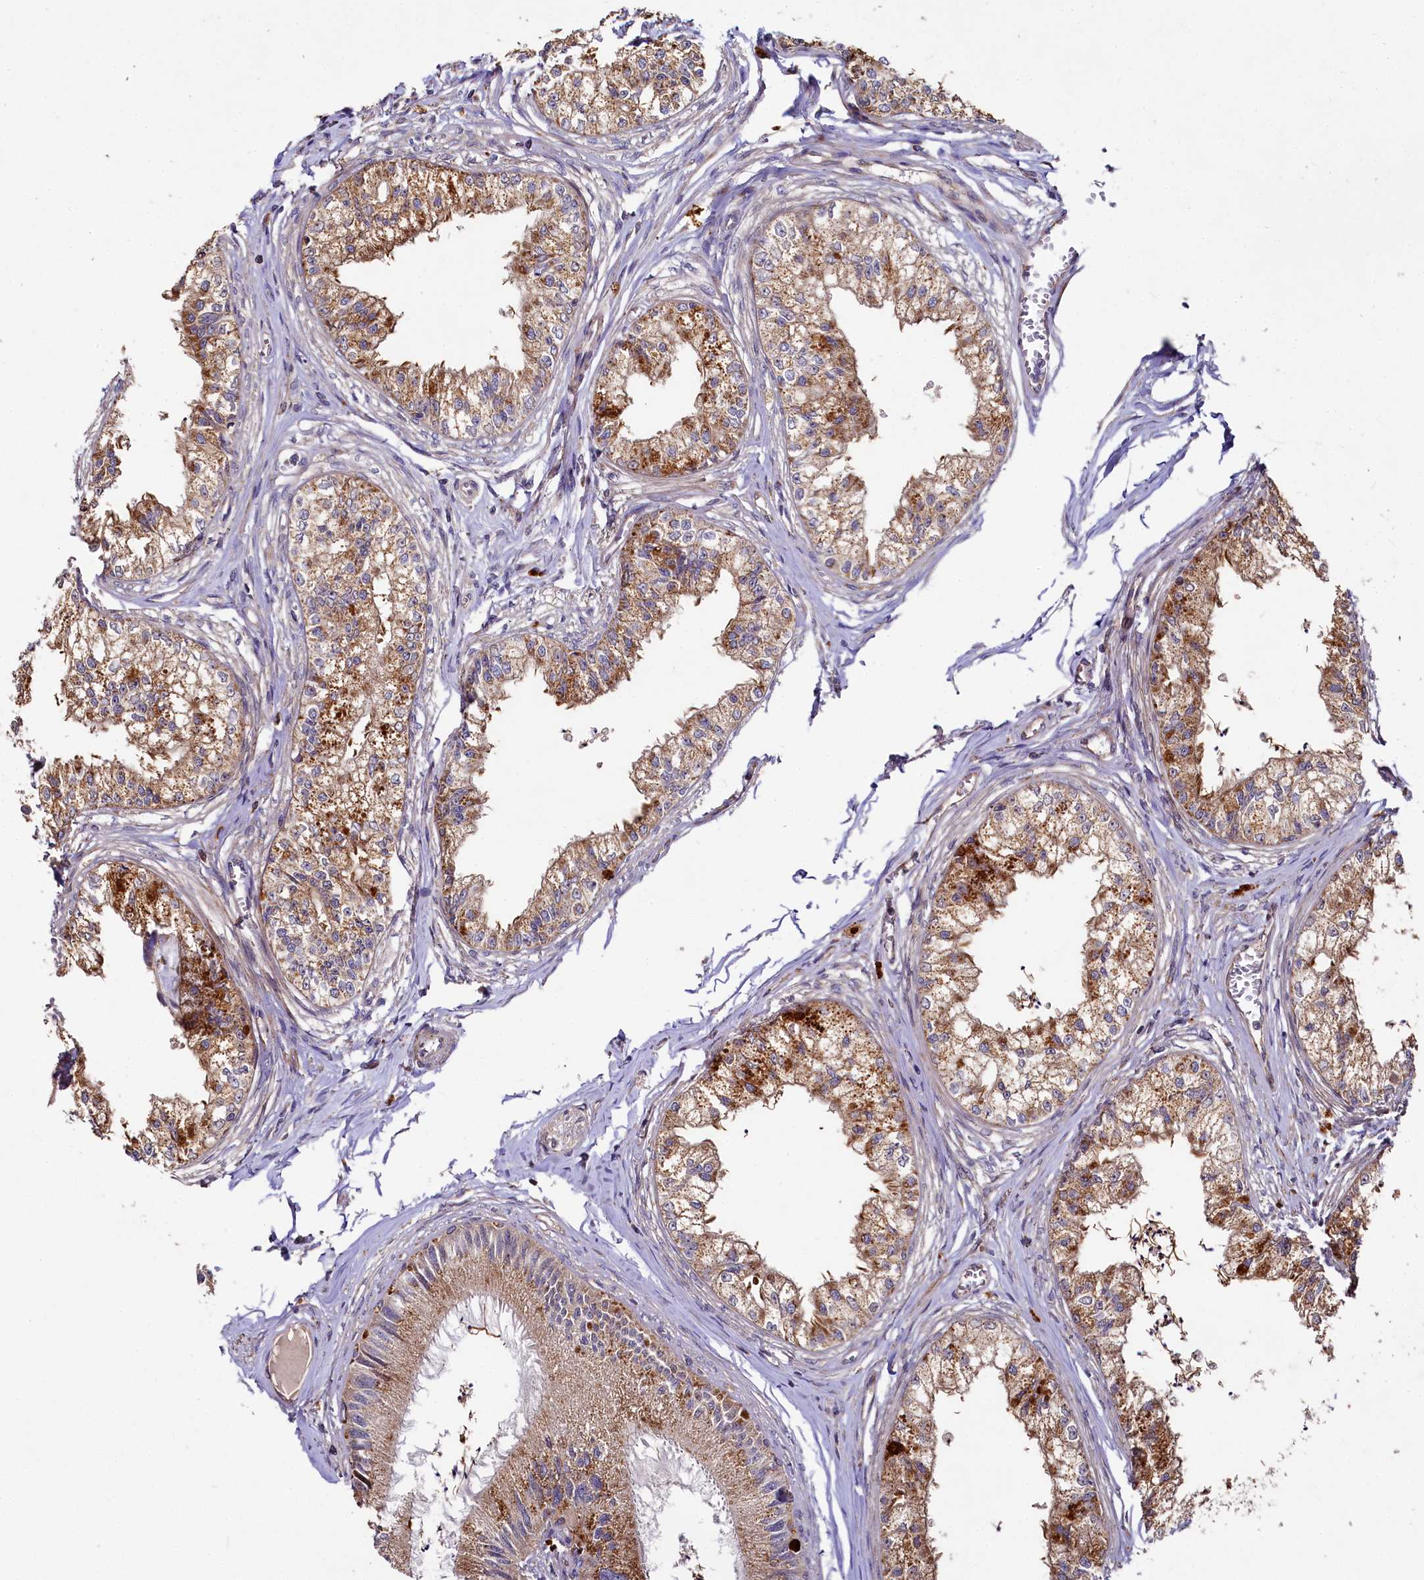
{"staining": {"intensity": "moderate", "quantity": ">75%", "location": "cytoplasmic/membranous"}, "tissue": "epididymis", "cell_type": "Glandular cells", "image_type": "normal", "snomed": [{"axis": "morphology", "description": "Normal tissue, NOS"}, {"axis": "topography", "description": "Epididymis"}], "caption": "High-power microscopy captured an IHC image of benign epididymis, revealing moderate cytoplasmic/membranous positivity in approximately >75% of glandular cells. The staining is performed using DAB (3,3'-diaminobenzidine) brown chromogen to label protein expression. The nuclei are counter-stained blue using hematoxylin.", "gene": "SPRYD3", "patient": {"sex": "male", "age": 79}}